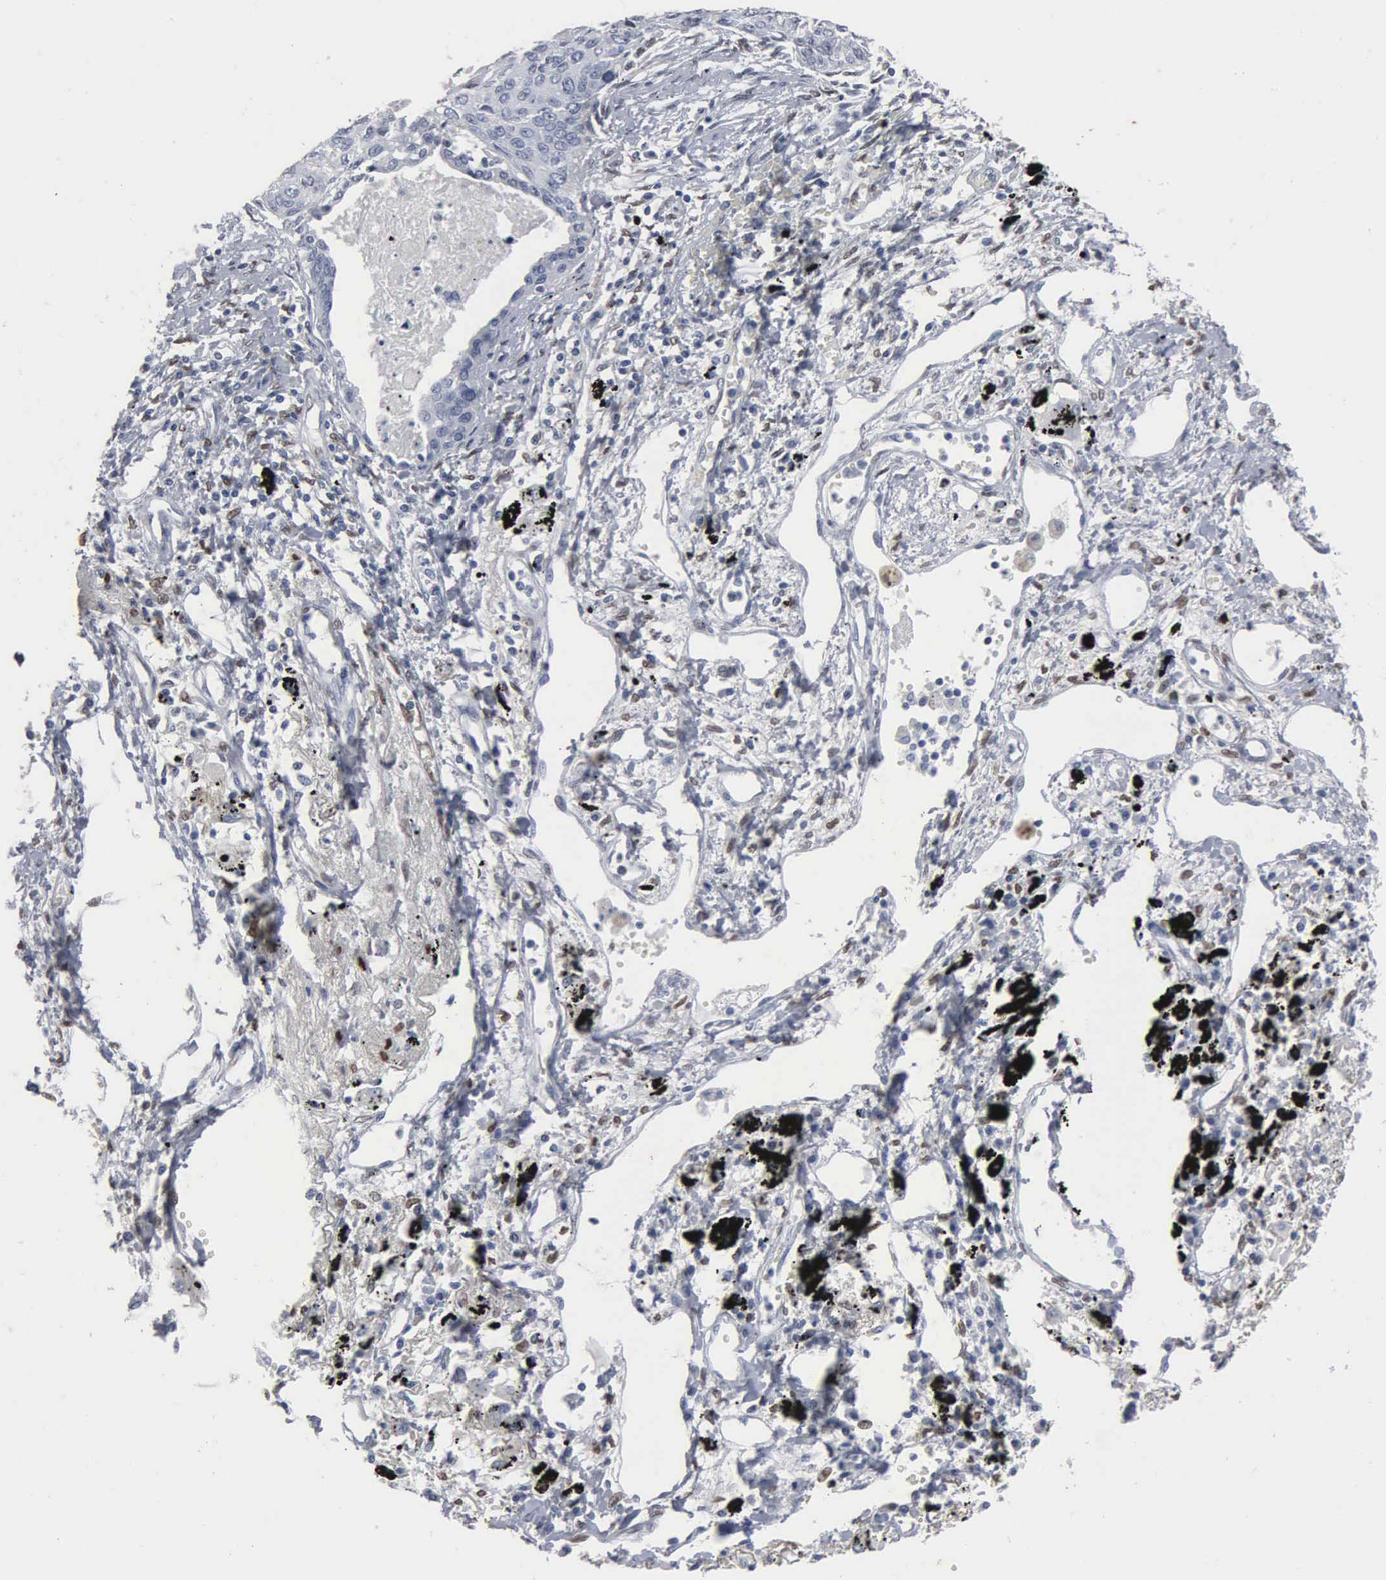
{"staining": {"intensity": "negative", "quantity": "none", "location": "none"}, "tissue": "lung cancer", "cell_type": "Tumor cells", "image_type": "cancer", "snomed": [{"axis": "morphology", "description": "Squamous cell carcinoma, NOS"}, {"axis": "topography", "description": "Lung"}], "caption": "Immunohistochemical staining of squamous cell carcinoma (lung) exhibits no significant positivity in tumor cells.", "gene": "FGF2", "patient": {"sex": "male", "age": 71}}